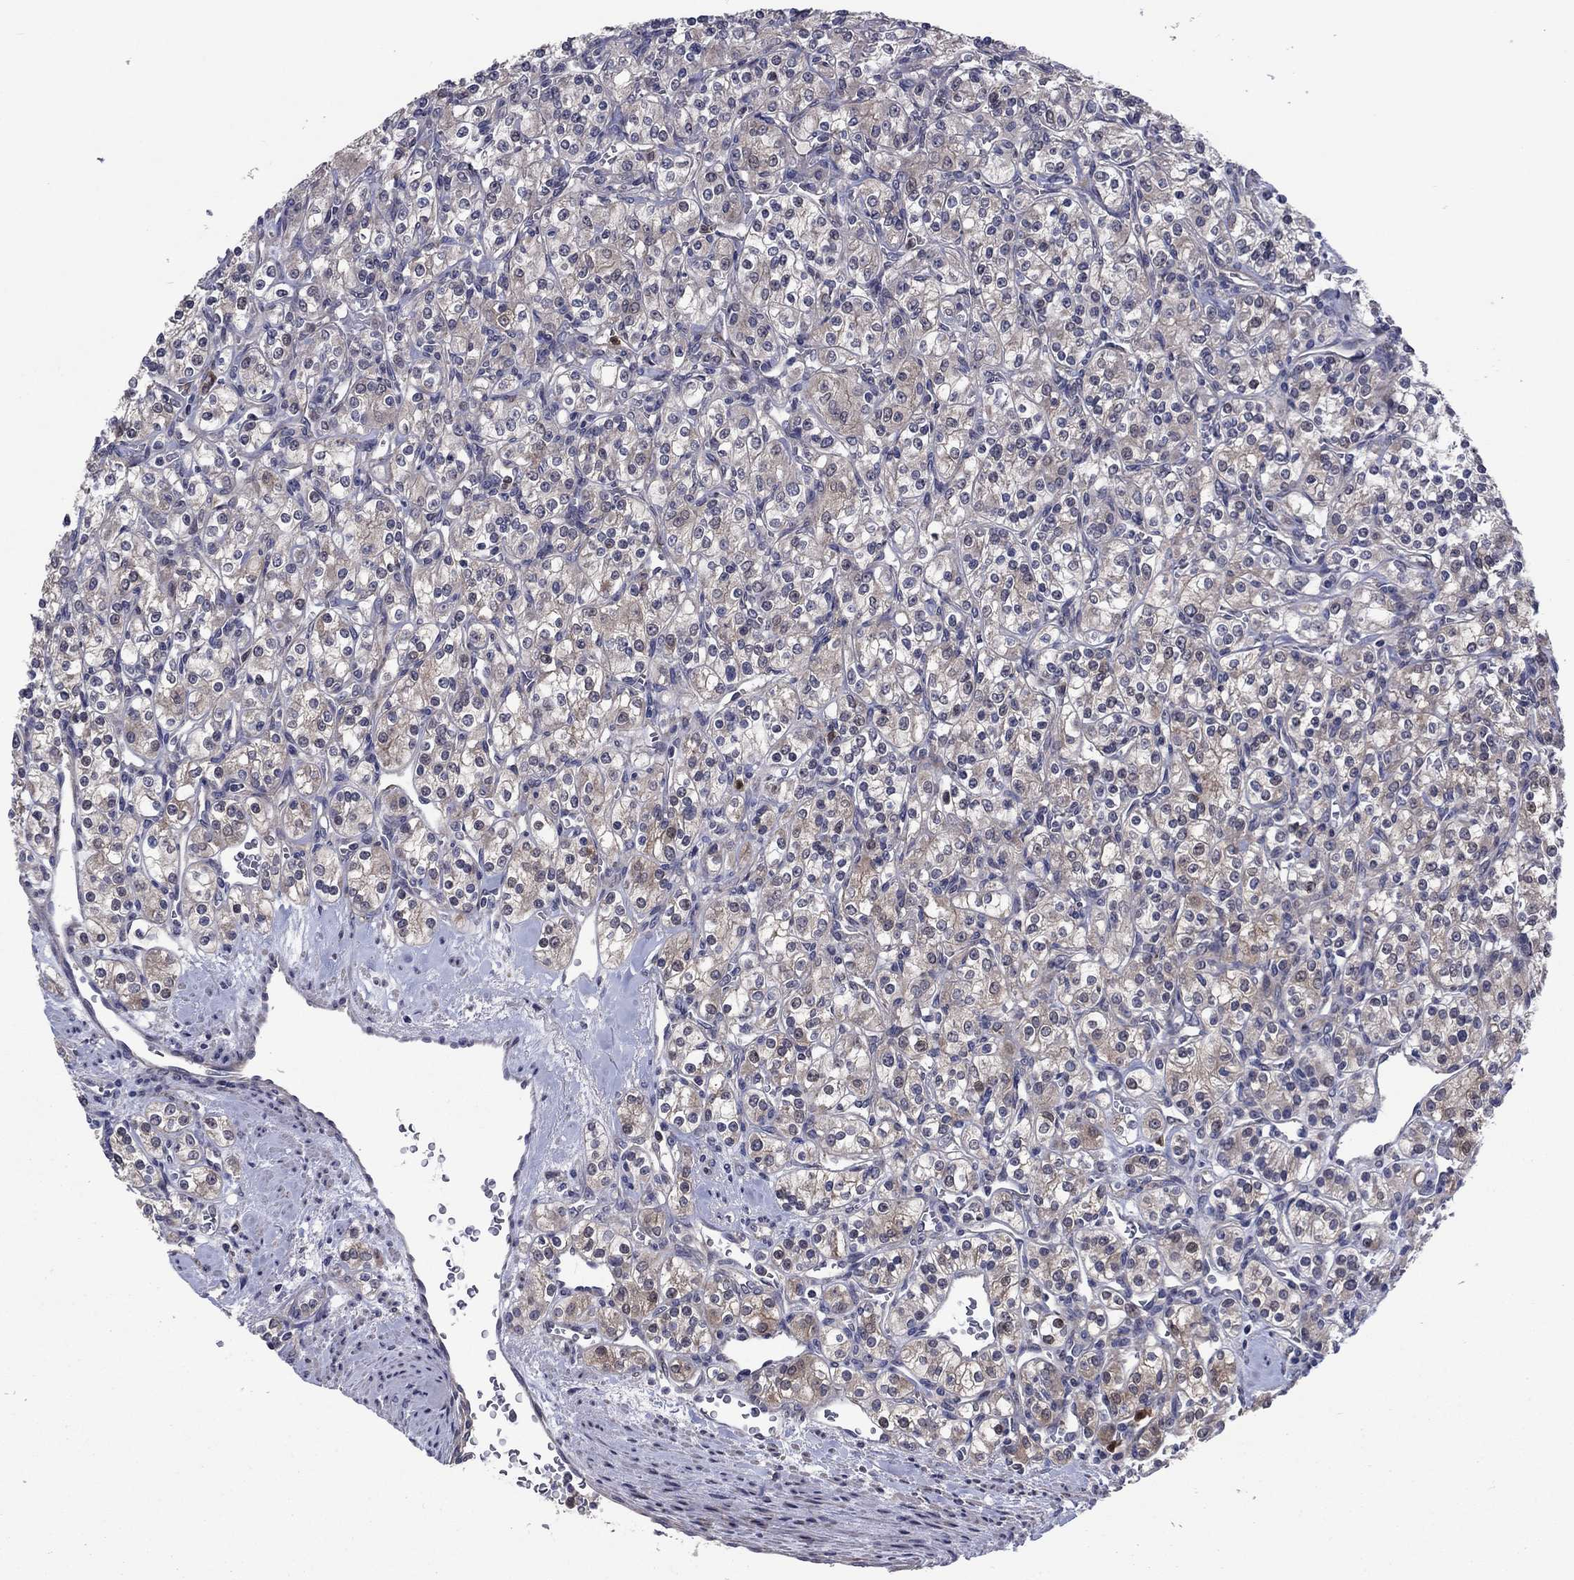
{"staining": {"intensity": "weak", "quantity": "25%-75%", "location": "cytoplasmic/membranous"}, "tissue": "renal cancer", "cell_type": "Tumor cells", "image_type": "cancer", "snomed": [{"axis": "morphology", "description": "Adenocarcinoma, NOS"}, {"axis": "topography", "description": "Kidney"}], "caption": "Immunohistochemical staining of adenocarcinoma (renal) reveals low levels of weak cytoplasmic/membranous staining in about 25%-75% of tumor cells. The protein is stained brown, and the nuclei are stained in blue (DAB (3,3'-diaminobenzidine) IHC with brightfield microscopy, high magnification).", "gene": "MSRB1", "patient": {"sex": "male", "age": 77}}